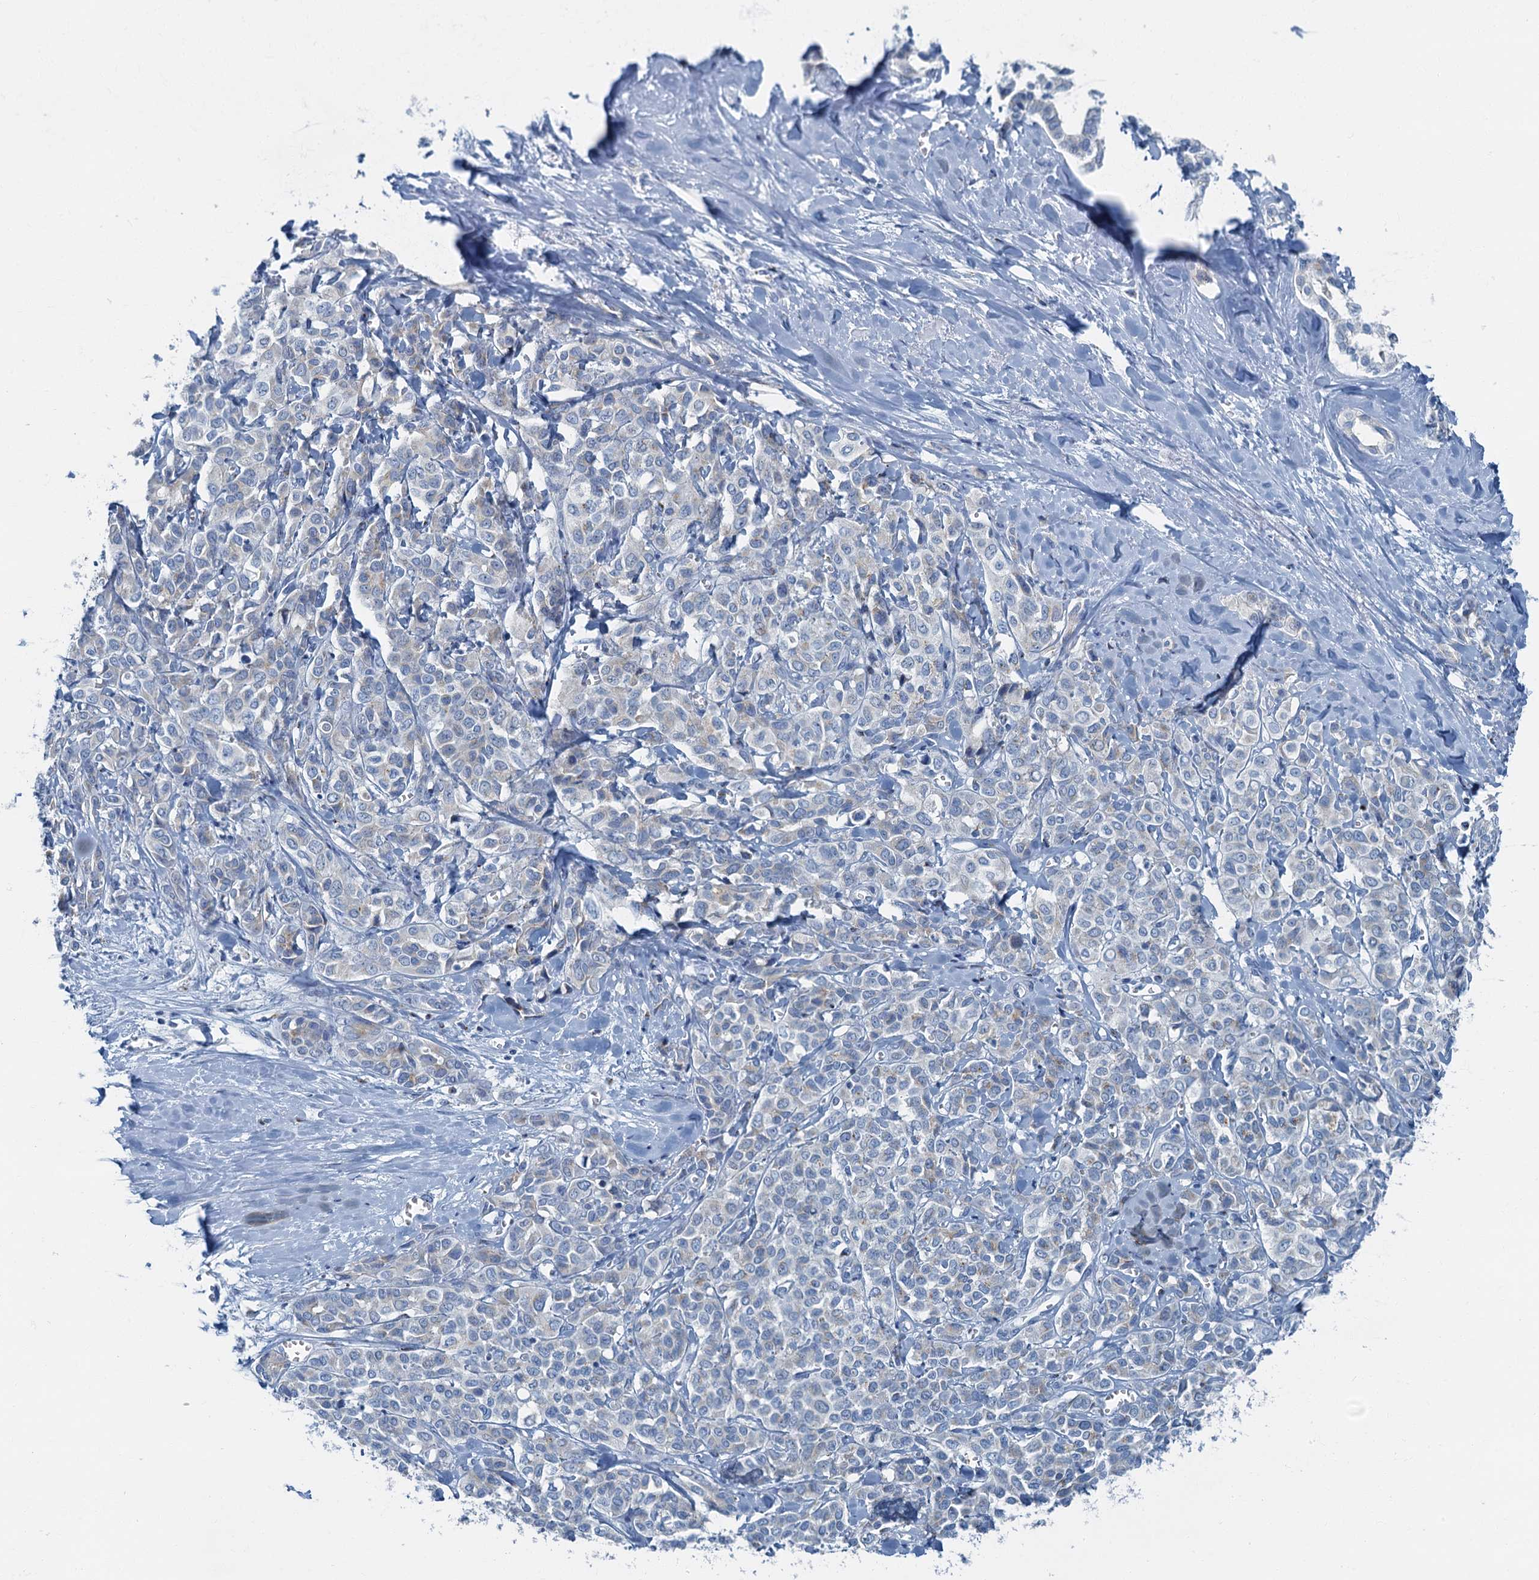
{"staining": {"intensity": "negative", "quantity": "none", "location": "none"}, "tissue": "liver cancer", "cell_type": "Tumor cells", "image_type": "cancer", "snomed": [{"axis": "morphology", "description": "Cholangiocarcinoma"}, {"axis": "topography", "description": "Liver"}], "caption": "Immunohistochemistry histopathology image of liver cholangiocarcinoma stained for a protein (brown), which reveals no staining in tumor cells.", "gene": "LYPD3", "patient": {"sex": "female", "age": 77}}